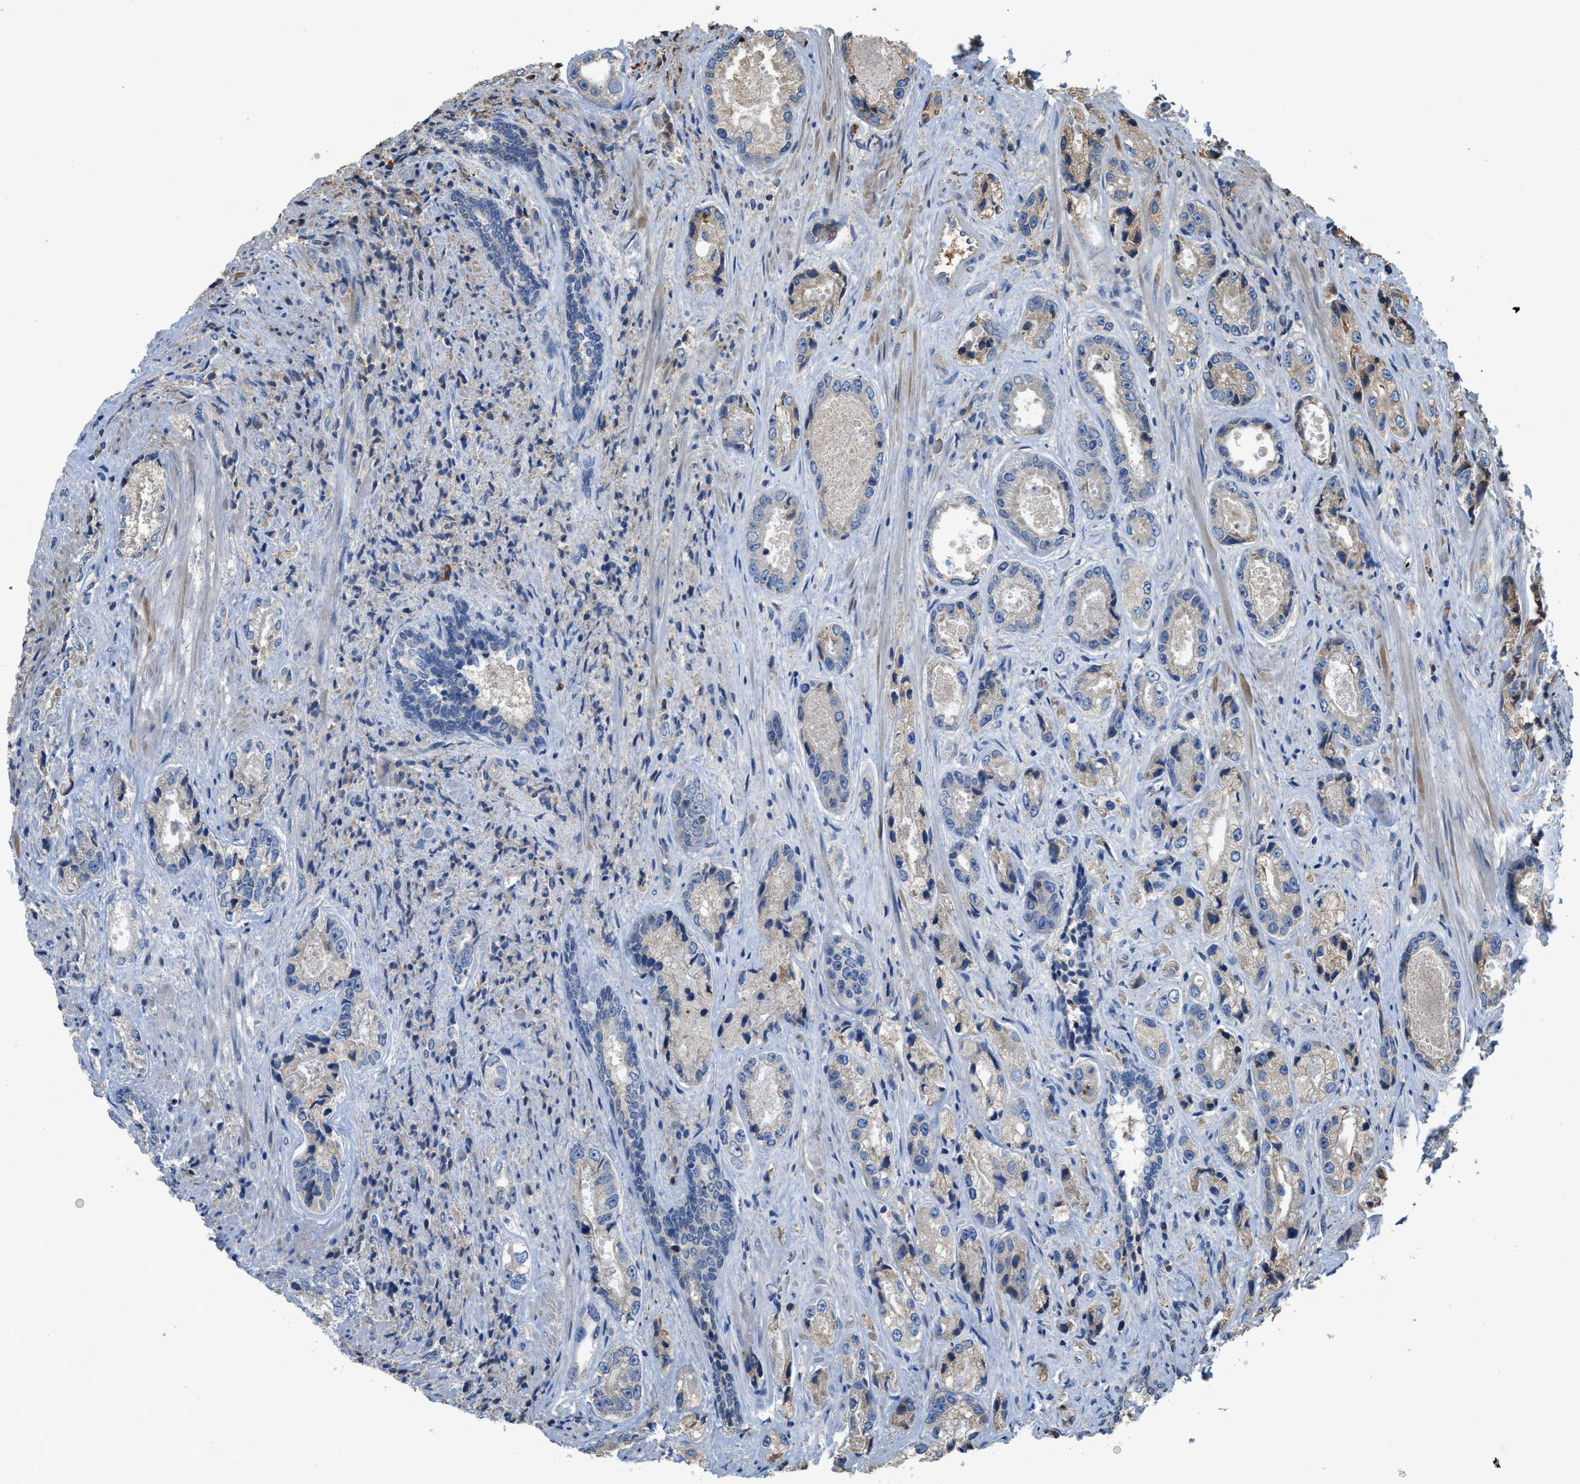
{"staining": {"intensity": "weak", "quantity": "<25%", "location": "cytoplasmic/membranous"}, "tissue": "prostate cancer", "cell_type": "Tumor cells", "image_type": "cancer", "snomed": [{"axis": "morphology", "description": "Adenocarcinoma, High grade"}, {"axis": "topography", "description": "Prostate"}], "caption": "Prostate cancer (high-grade adenocarcinoma) was stained to show a protein in brown. There is no significant expression in tumor cells.", "gene": "RIPK2", "patient": {"sex": "male", "age": 61}}